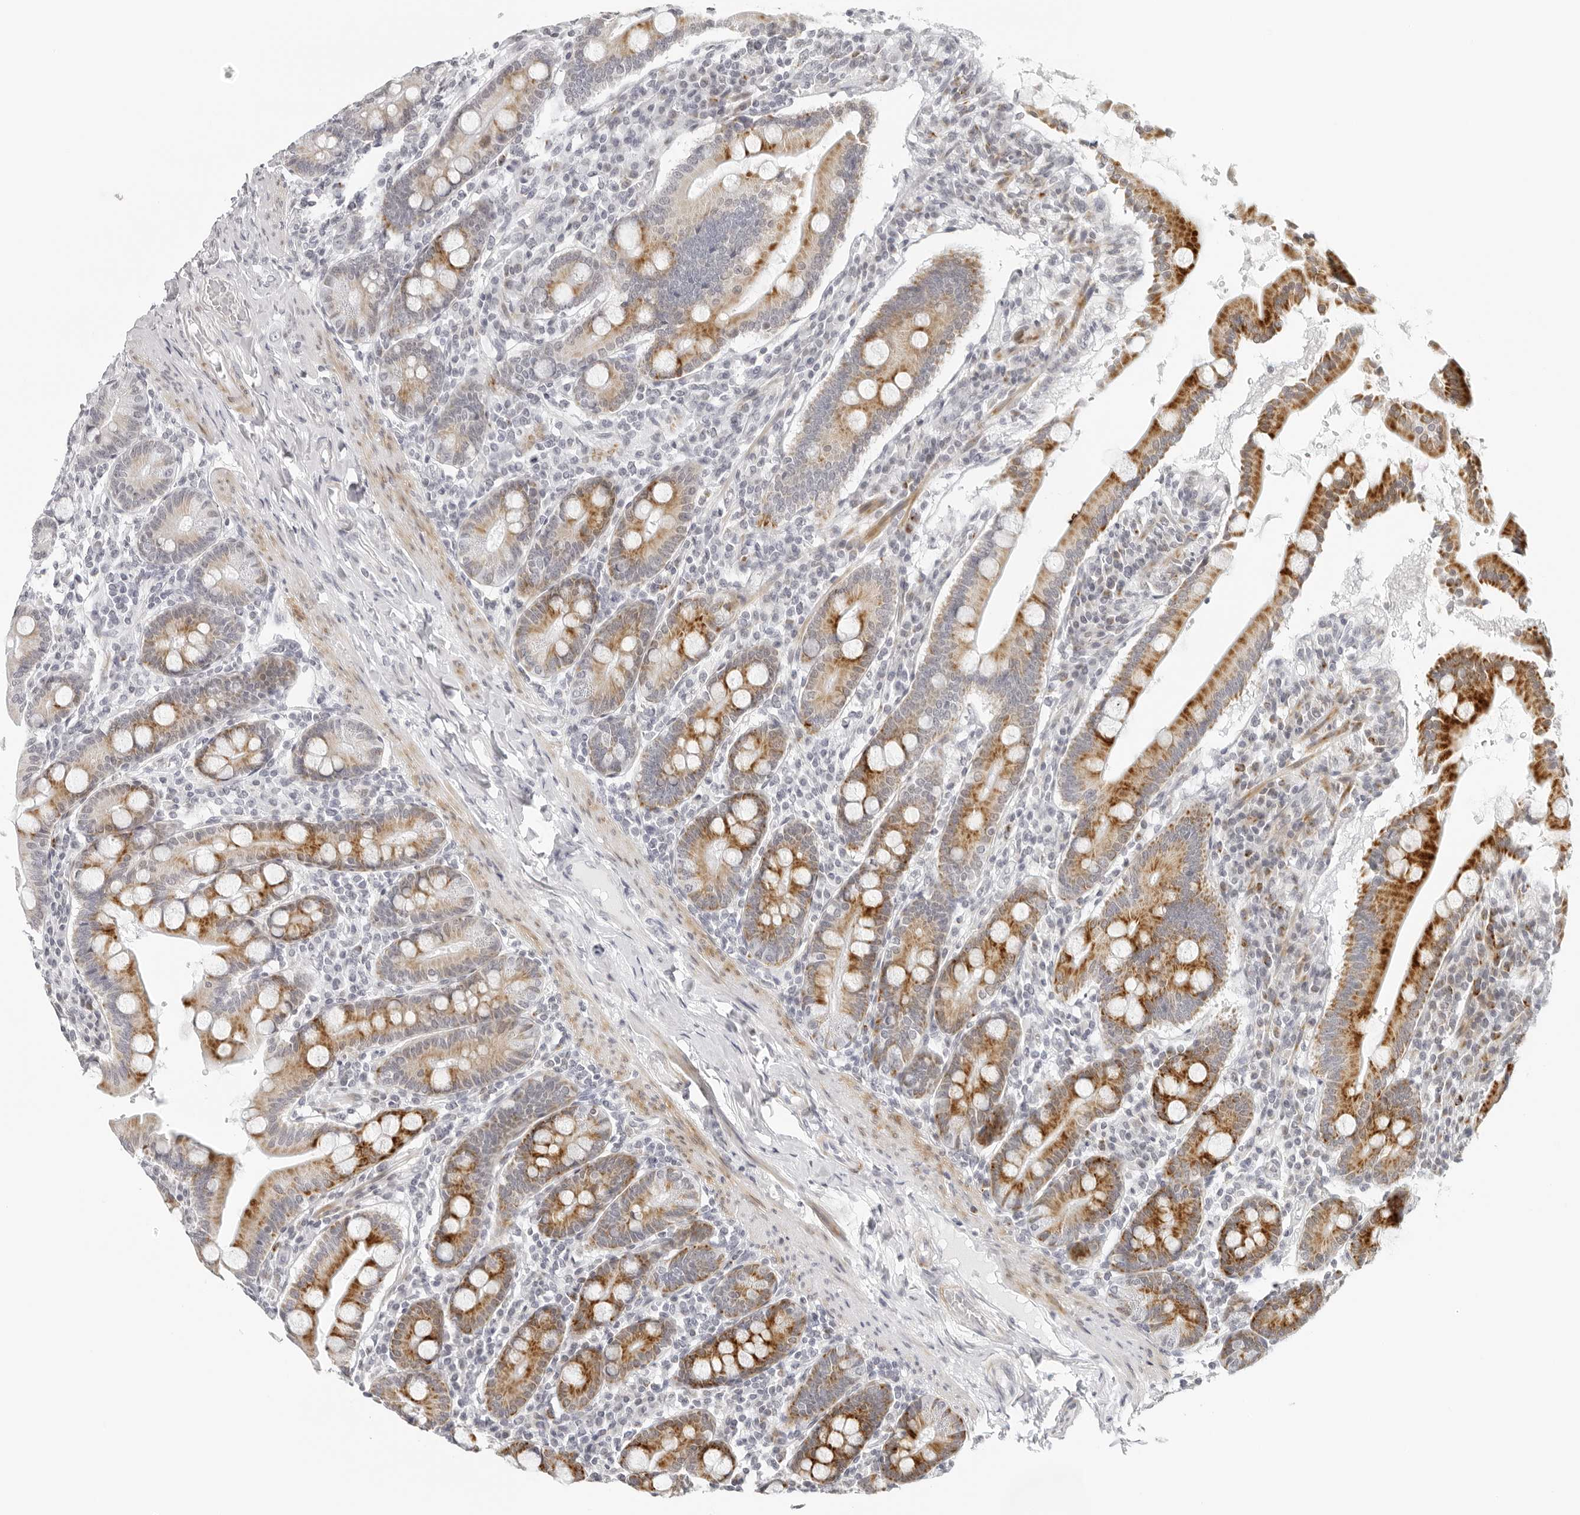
{"staining": {"intensity": "strong", "quantity": "25%-75%", "location": "cytoplasmic/membranous"}, "tissue": "duodenum", "cell_type": "Glandular cells", "image_type": "normal", "snomed": [{"axis": "morphology", "description": "Normal tissue, NOS"}, {"axis": "topography", "description": "Duodenum"}], "caption": "IHC image of unremarkable human duodenum stained for a protein (brown), which demonstrates high levels of strong cytoplasmic/membranous expression in approximately 25%-75% of glandular cells.", "gene": "RPS6KC1", "patient": {"sex": "male", "age": 50}}